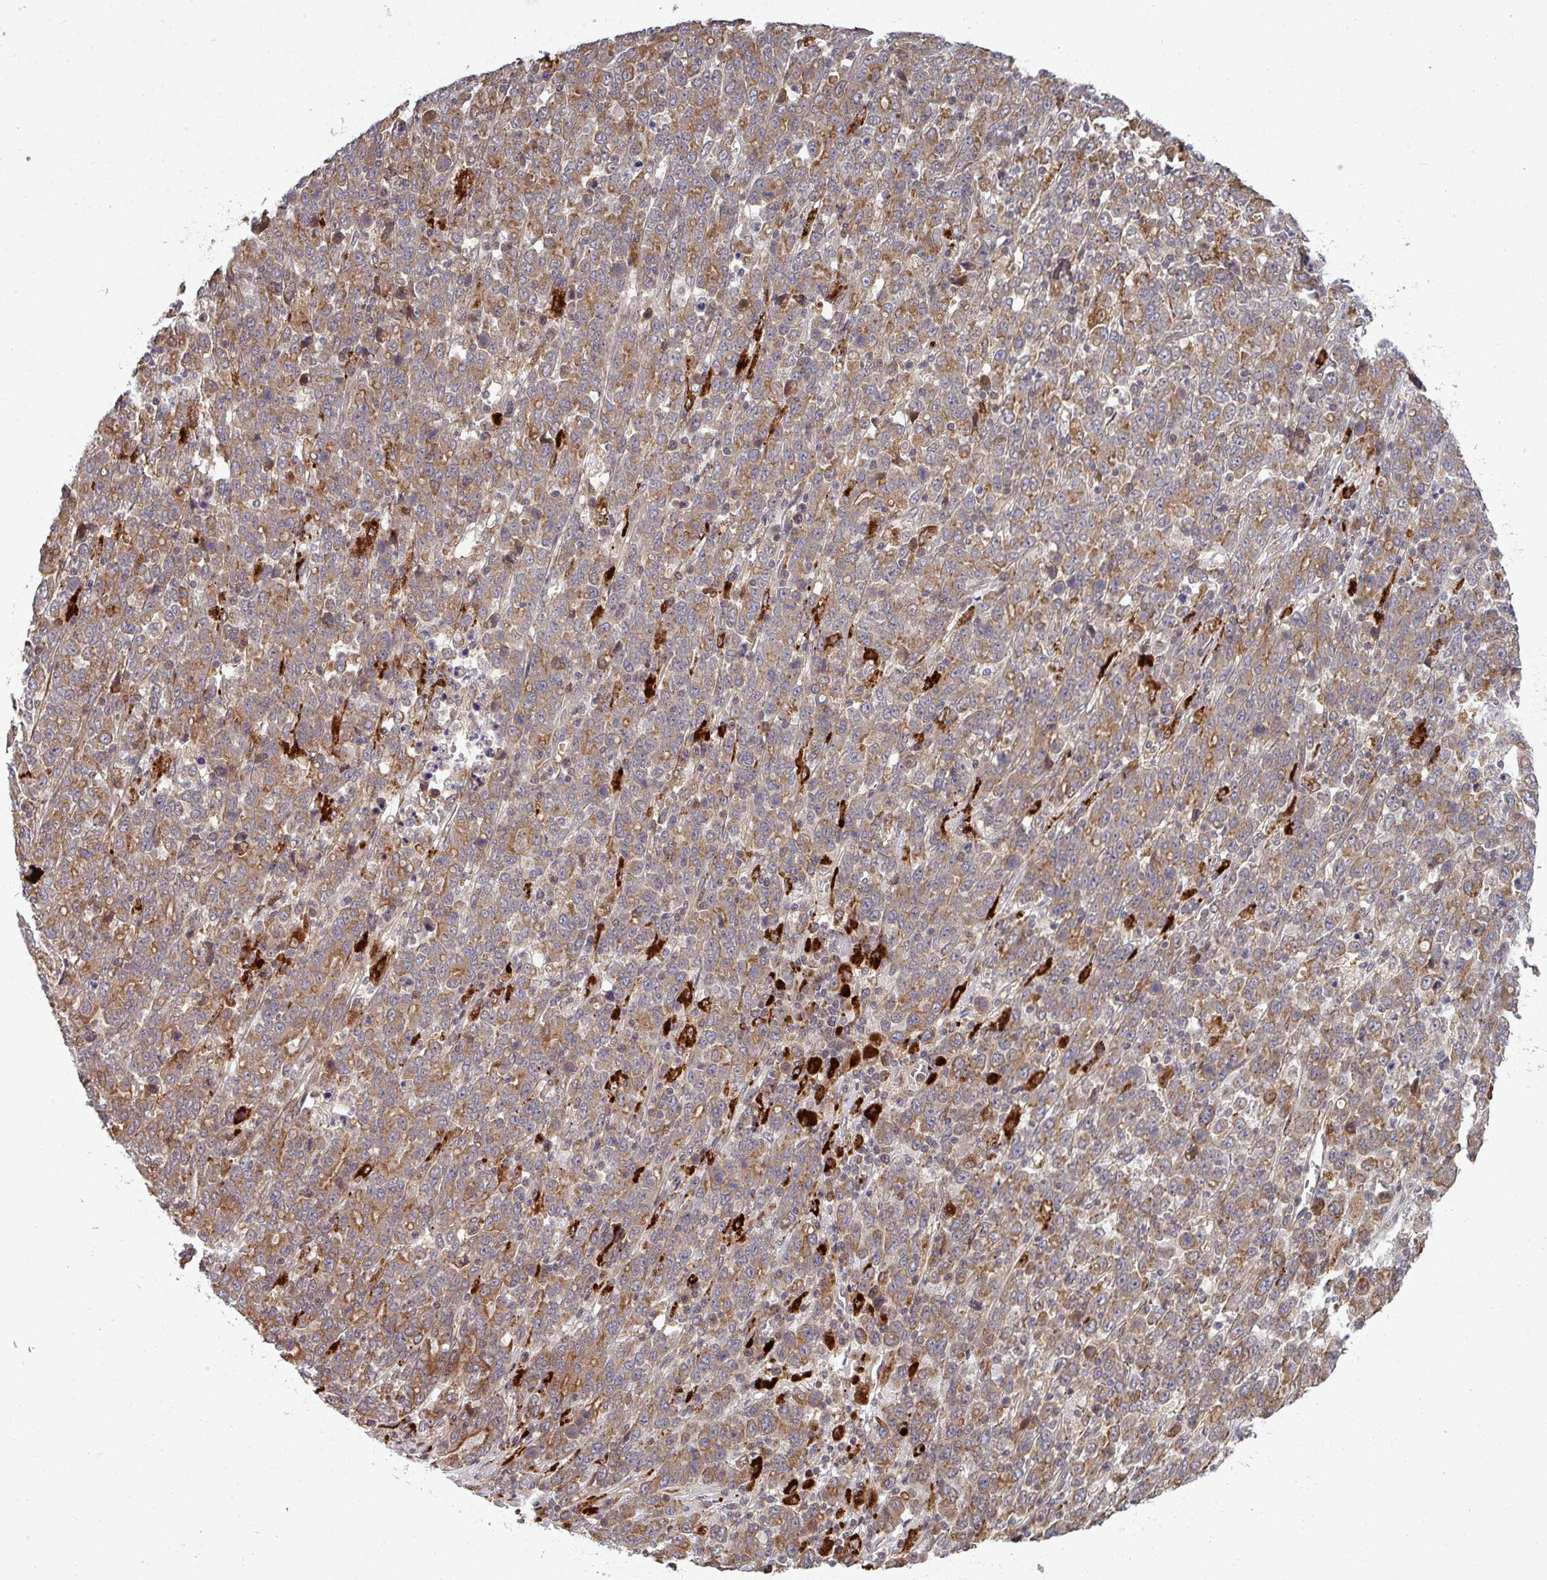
{"staining": {"intensity": "moderate", "quantity": ">75%", "location": "cytoplasmic/membranous"}, "tissue": "stomach cancer", "cell_type": "Tumor cells", "image_type": "cancer", "snomed": [{"axis": "morphology", "description": "Adenocarcinoma, NOS"}, {"axis": "topography", "description": "Stomach, upper"}], "caption": "Brown immunohistochemical staining in human stomach adenocarcinoma exhibits moderate cytoplasmic/membranous staining in approximately >75% of tumor cells. Immunohistochemistry stains the protein of interest in brown and the nuclei are stained blue.", "gene": "TRIM44", "patient": {"sex": "male", "age": 69}}